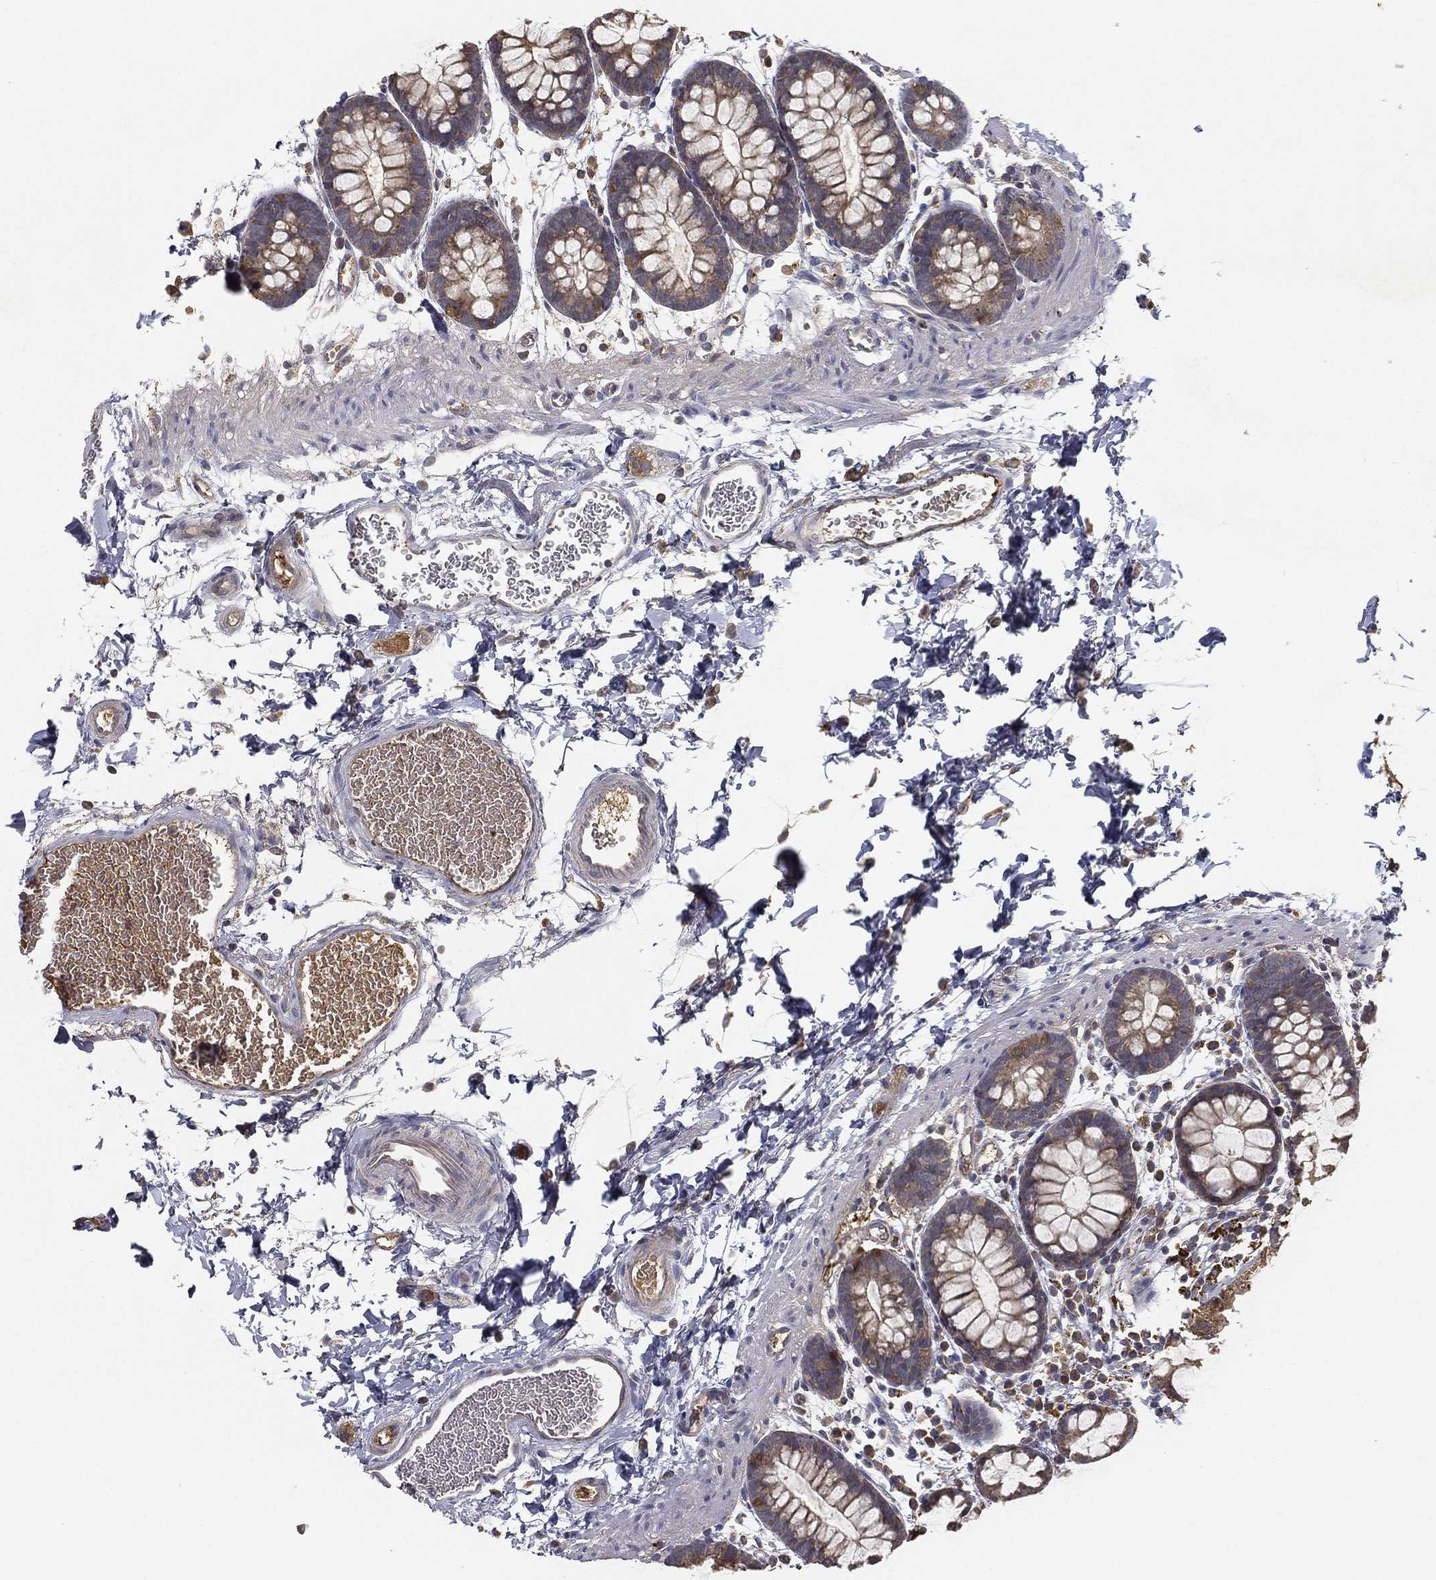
{"staining": {"intensity": "moderate", "quantity": "25%-75%", "location": "cytoplasmic/membranous"}, "tissue": "rectum", "cell_type": "Glandular cells", "image_type": "normal", "snomed": [{"axis": "morphology", "description": "Normal tissue, NOS"}, {"axis": "topography", "description": "Rectum"}], "caption": "High-power microscopy captured an immunohistochemistry micrograph of normal rectum, revealing moderate cytoplasmic/membranous positivity in about 25%-75% of glandular cells. The staining was performed using DAB, with brown indicating positive protein expression. Nuclei are stained blue with hematoxylin.", "gene": "MT", "patient": {"sex": "male", "age": 57}}